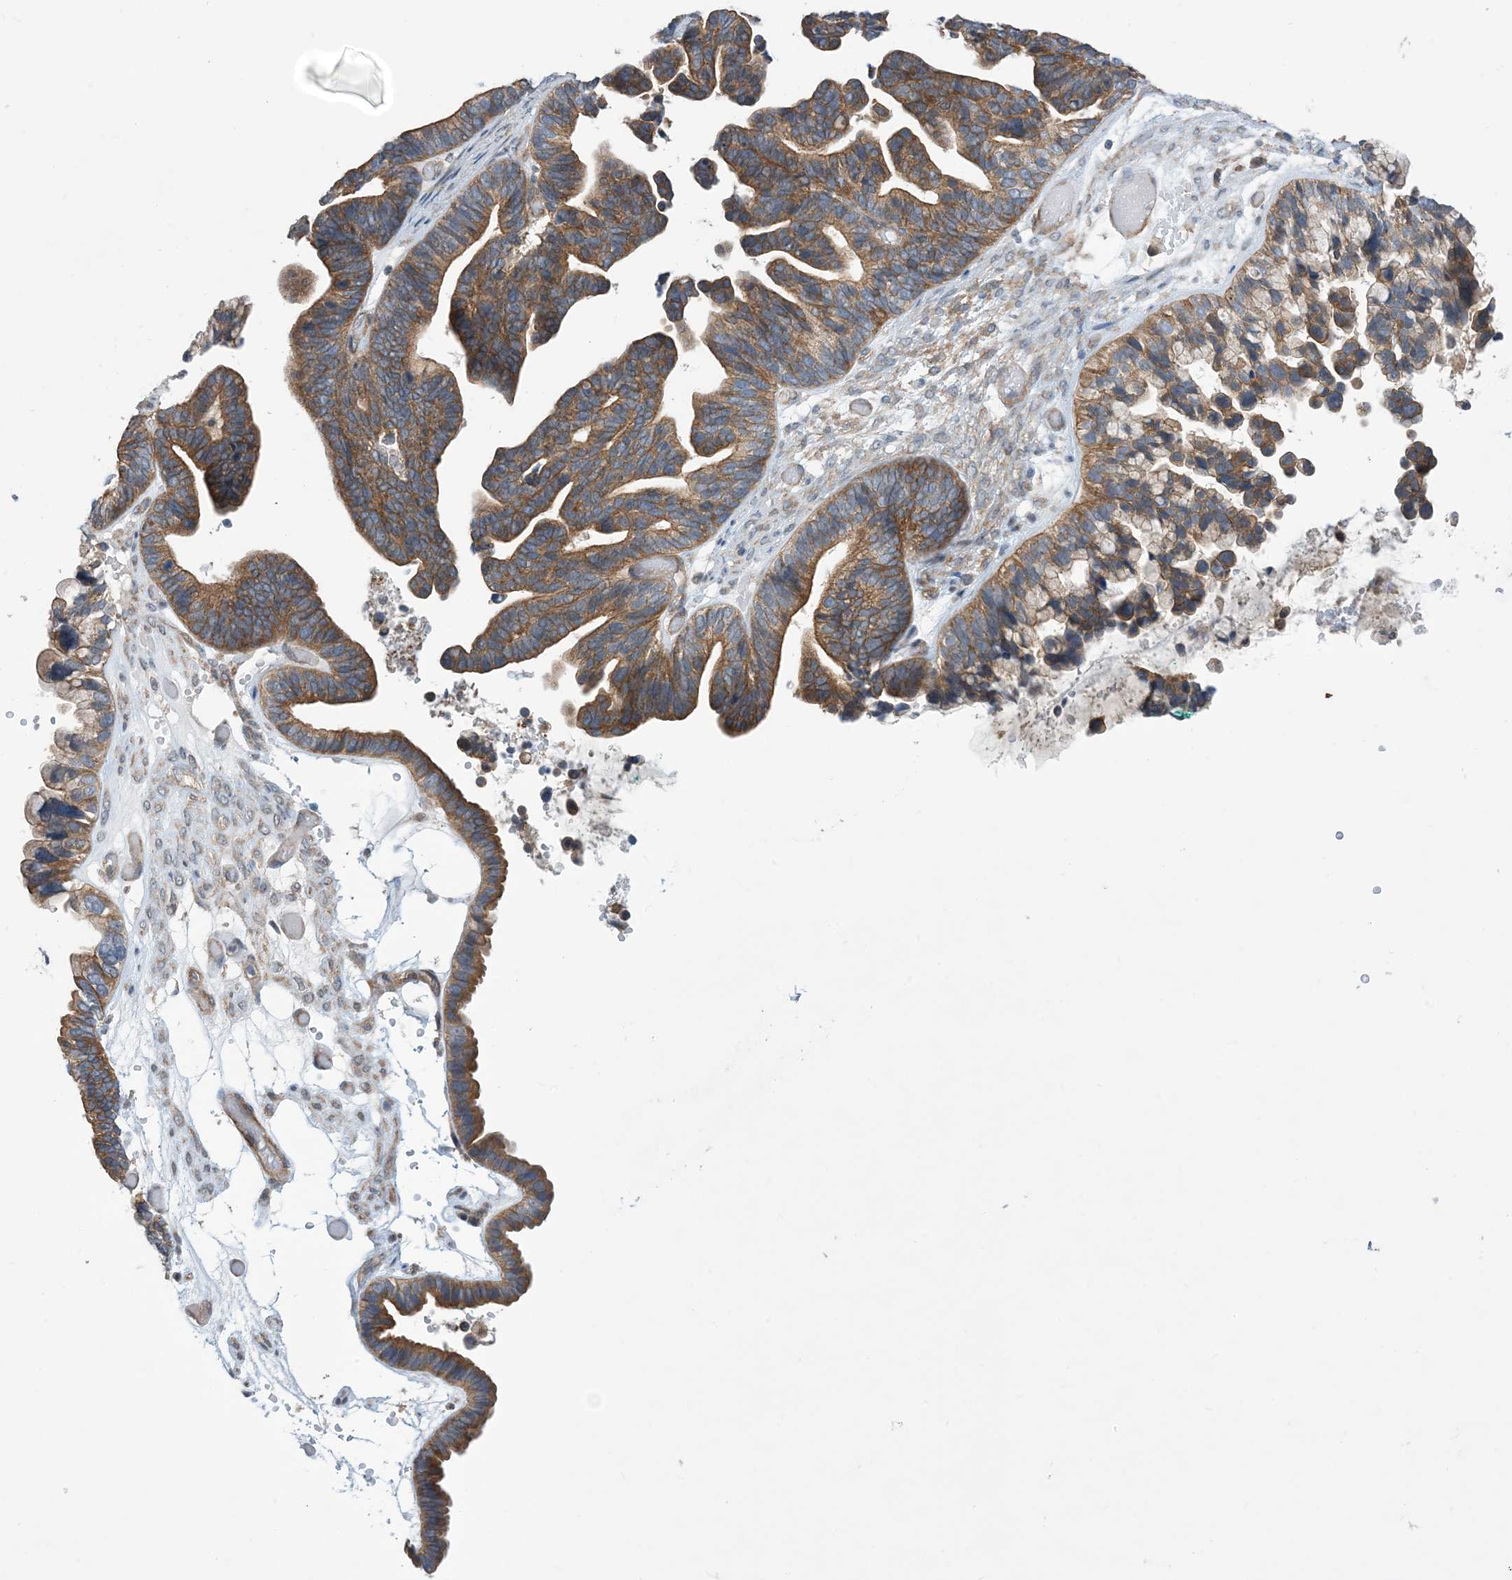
{"staining": {"intensity": "moderate", "quantity": ">75%", "location": "cytoplasmic/membranous"}, "tissue": "ovarian cancer", "cell_type": "Tumor cells", "image_type": "cancer", "snomed": [{"axis": "morphology", "description": "Cystadenocarcinoma, serous, NOS"}, {"axis": "topography", "description": "Ovary"}], "caption": "This is an image of immunohistochemistry (IHC) staining of ovarian cancer, which shows moderate positivity in the cytoplasmic/membranous of tumor cells.", "gene": "EHBP1", "patient": {"sex": "female", "age": 56}}